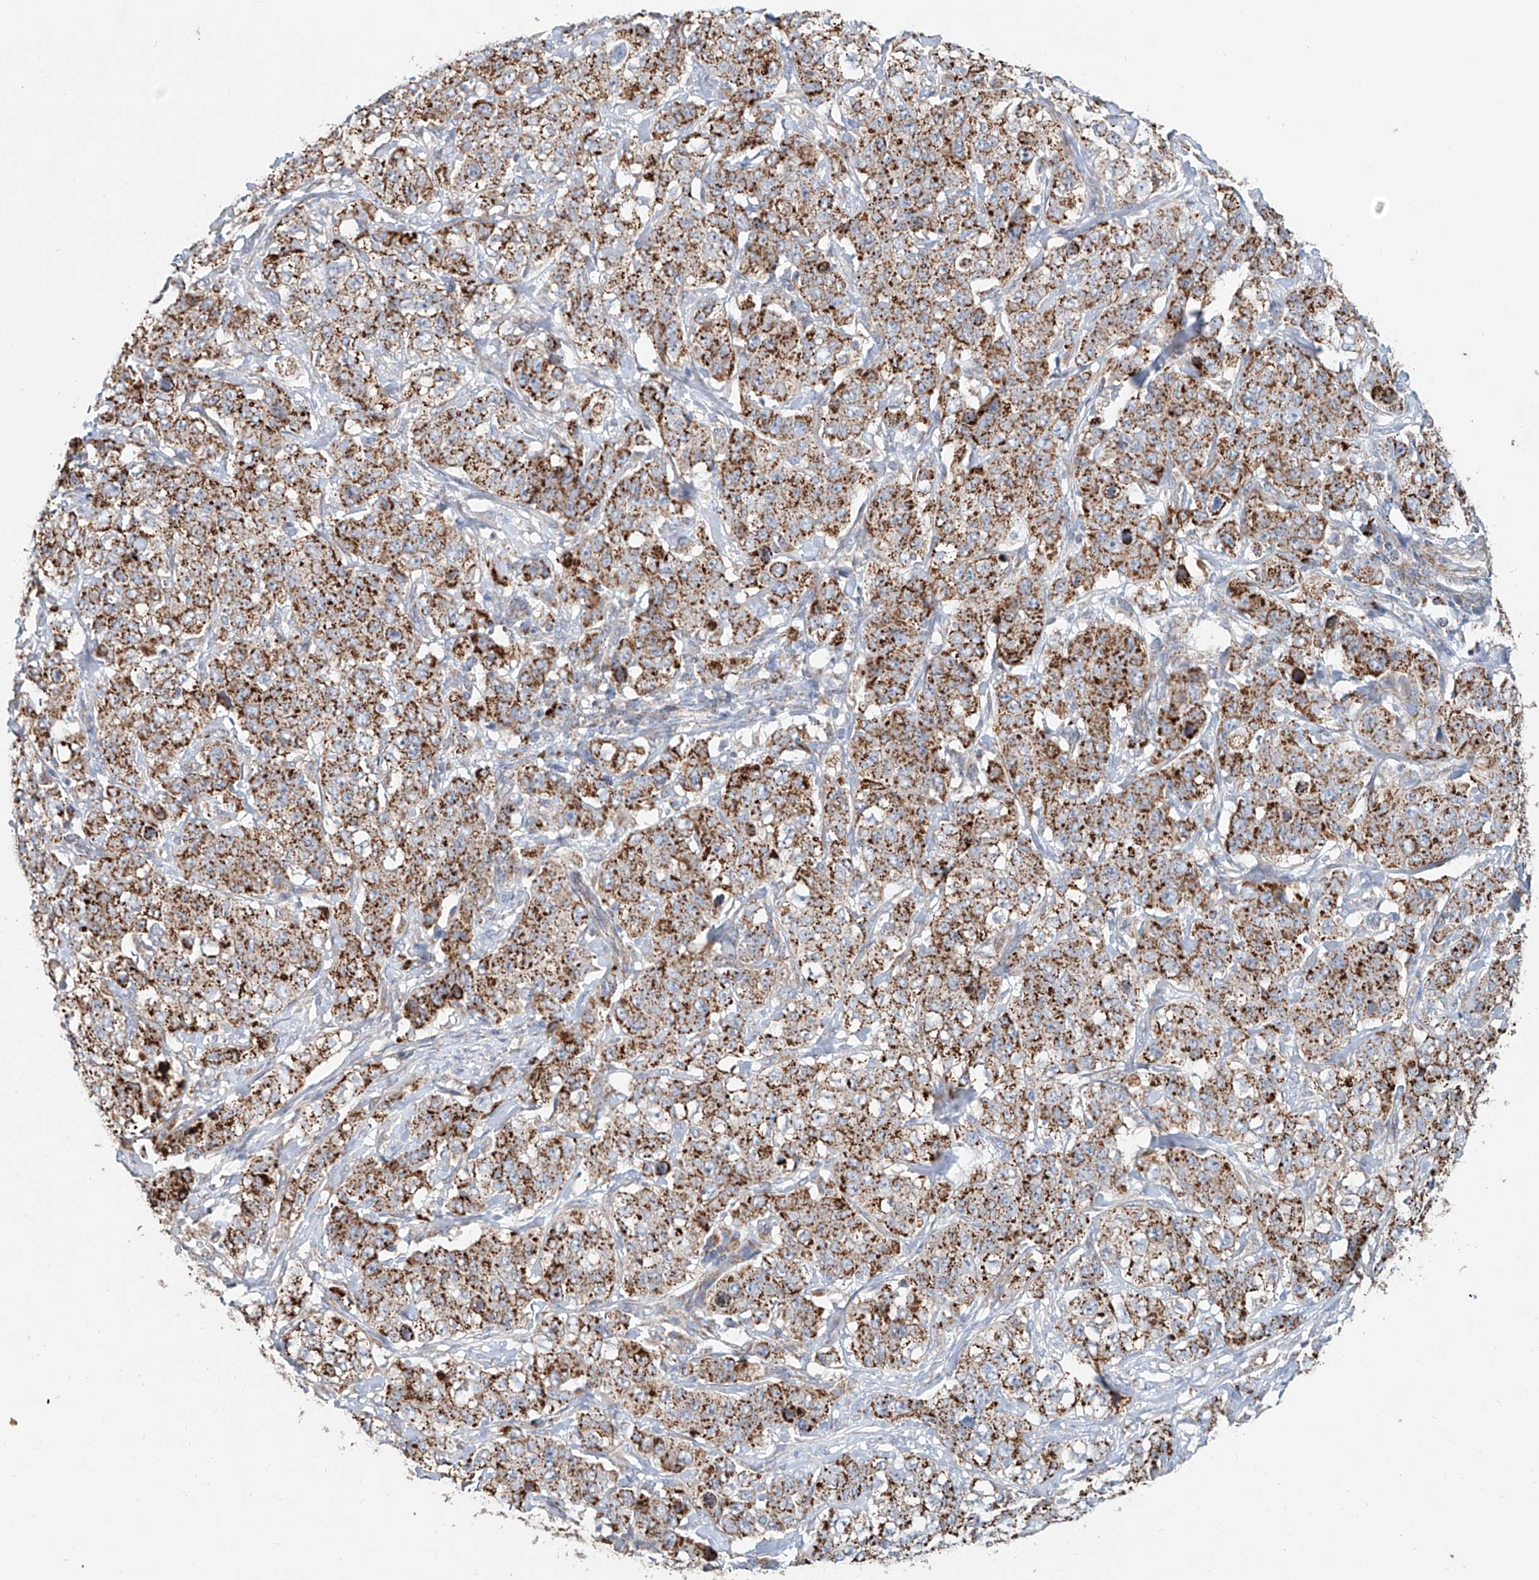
{"staining": {"intensity": "strong", "quantity": ">75%", "location": "cytoplasmic/membranous"}, "tissue": "stomach cancer", "cell_type": "Tumor cells", "image_type": "cancer", "snomed": [{"axis": "morphology", "description": "Adenocarcinoma, NOS"}, {"axis": "topography", "description": "Stomach"}], "caption": "Adenocarcinoma (stomach) stained with a brown dye shows strong cytoplasmic/membranous positive positivity in approximately >75% of tumor cells.", "gene": "CARD10", "patient": {"sex": "male", "age": 48}}